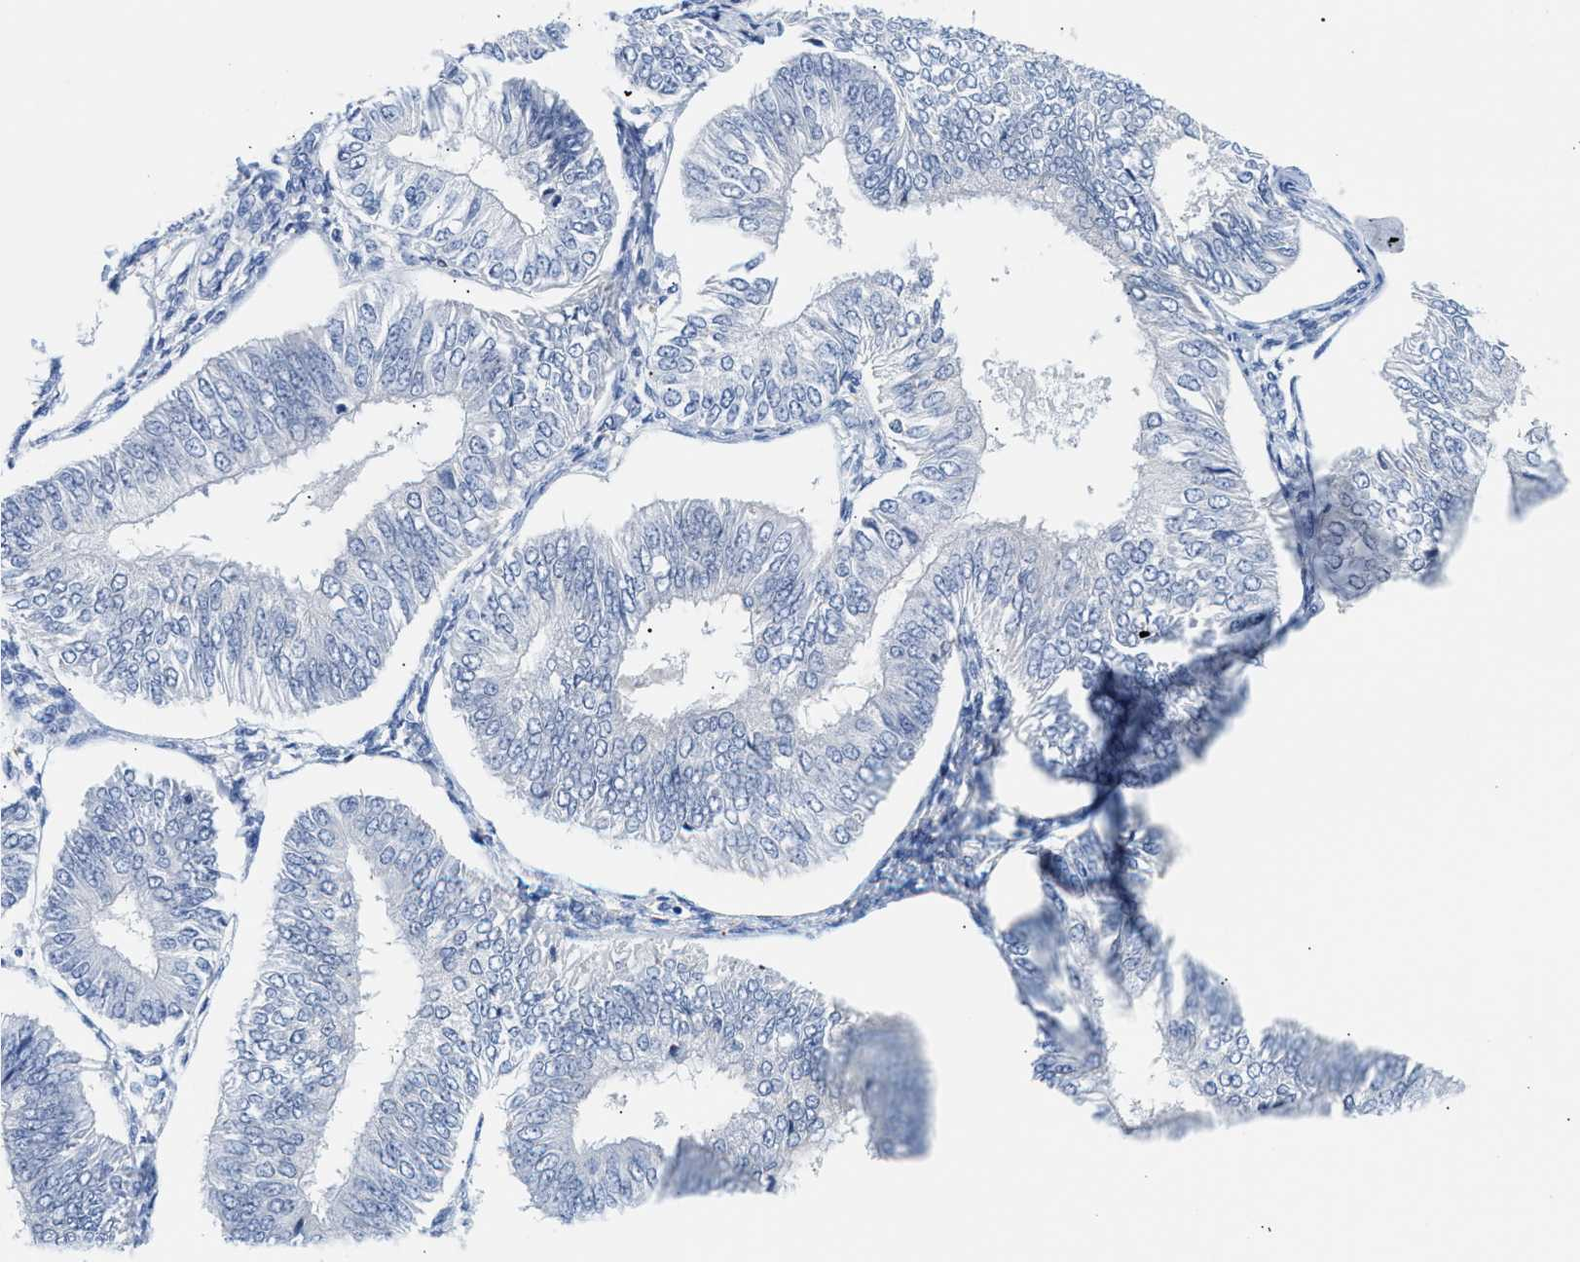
{"staining": {"intensity": "negative", "quantity": "none", "location": "none"}, "tissue": "endometrial cancer", "cell_type": "Tumor cells", "image_type": "cancer", "snomed": [{"axis": "morphology", "description": "Adenocarcinoma, NOS"}, {"axis": "topography", "description": "Endometrium"}], "caption": "The image shows no staining of tumor cells in endometrial cancer (adenocarcinoma).", "gene": "PPM1L", "patient": {"sex": "female", "age": 58}}